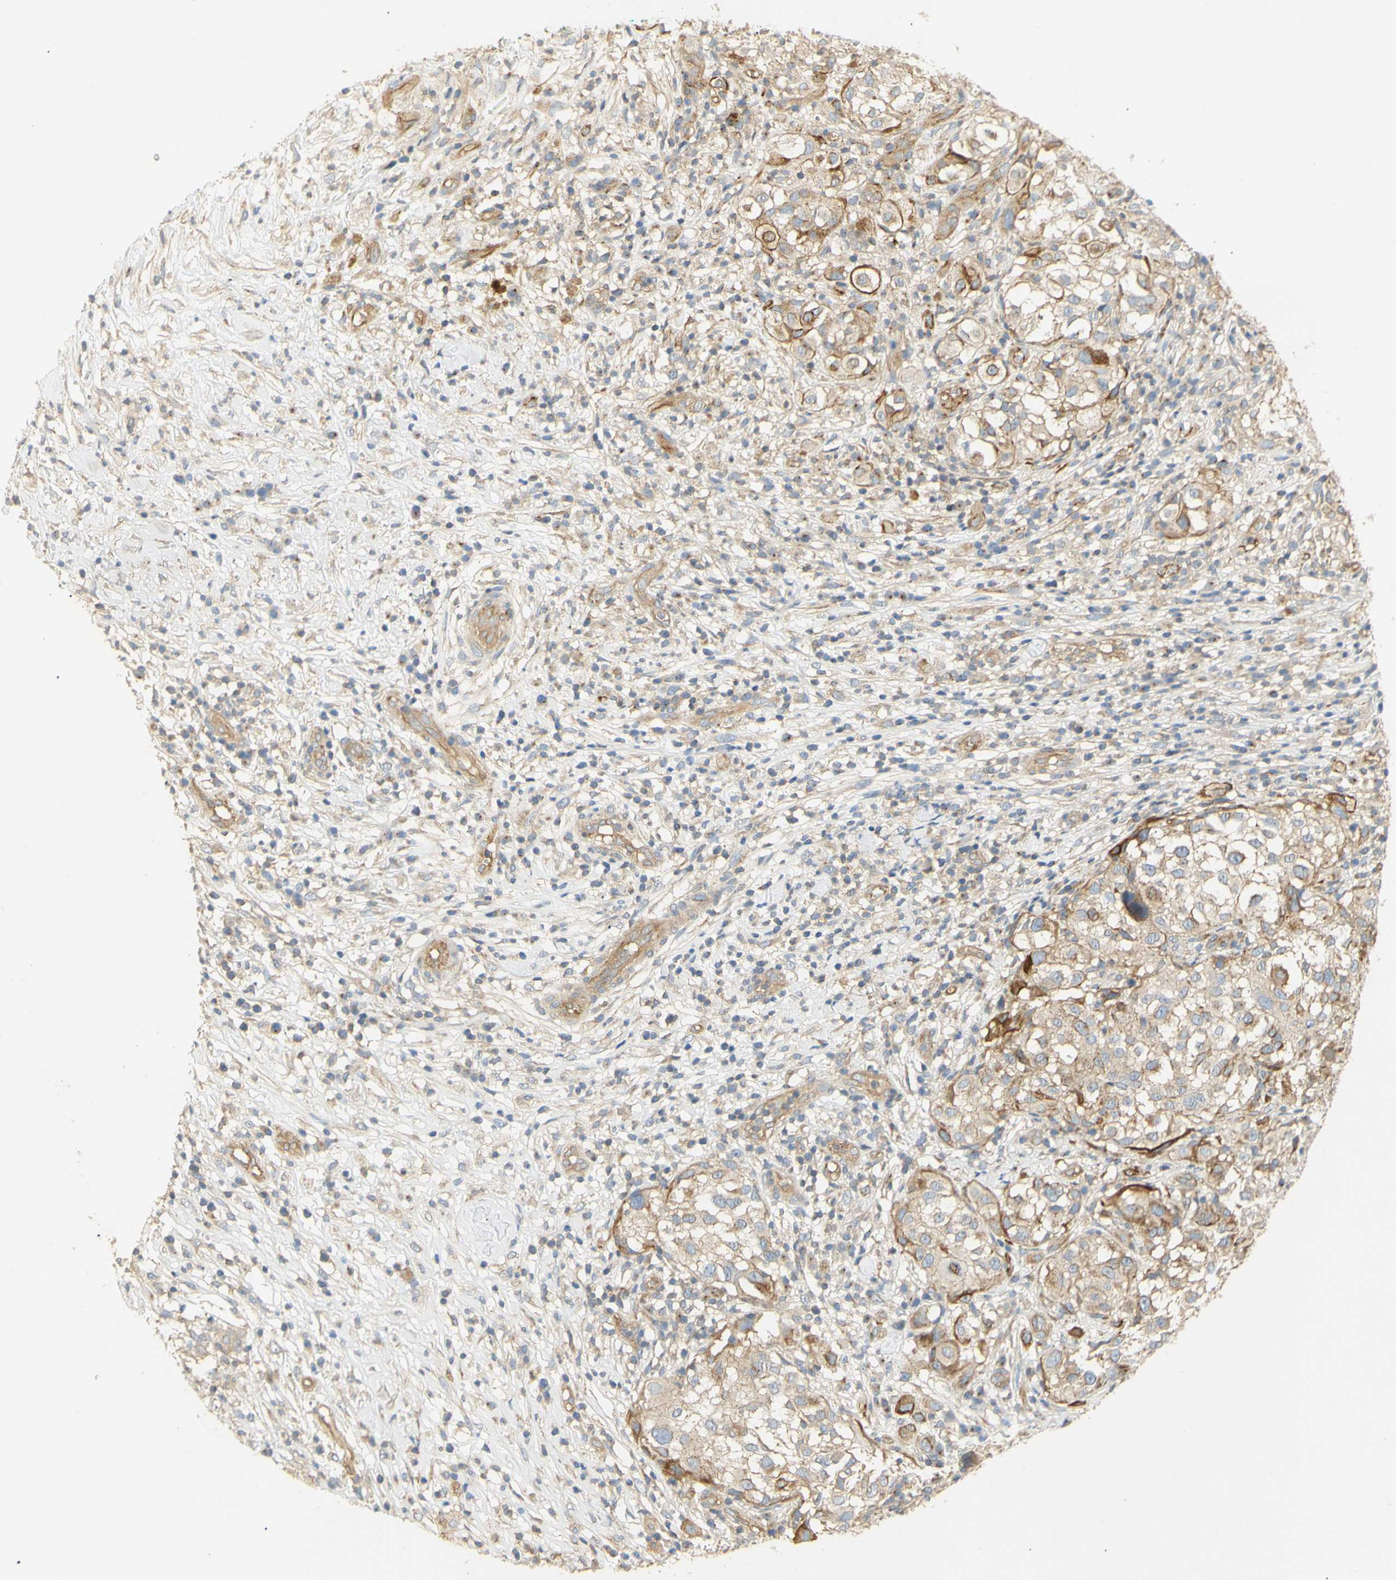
{"staining": {"intensity": "moderate", "quantity": "25%-75%", "location": "cytoplasmic/membranous"}, "tissue": "melanoma", "cell_type": "Tumor cells", "image_type": "cancer", "snomed": [{"axis": "morphology", "description": "Necrosis, NOS"}, {"axis": "morphology", "description": "Malignant melanoma, NOS"}, {"axis": "topography", "description": "Skin"}], "caption": "A brown stain labels moderate cytoplasmic/membranous staining of a protein in human melanoma tumor cells. (Brightfield microscopy of DAB IHC at high magnification).", "gene": "KCNE4", "patient": {"sex": "female", "age": 87}}